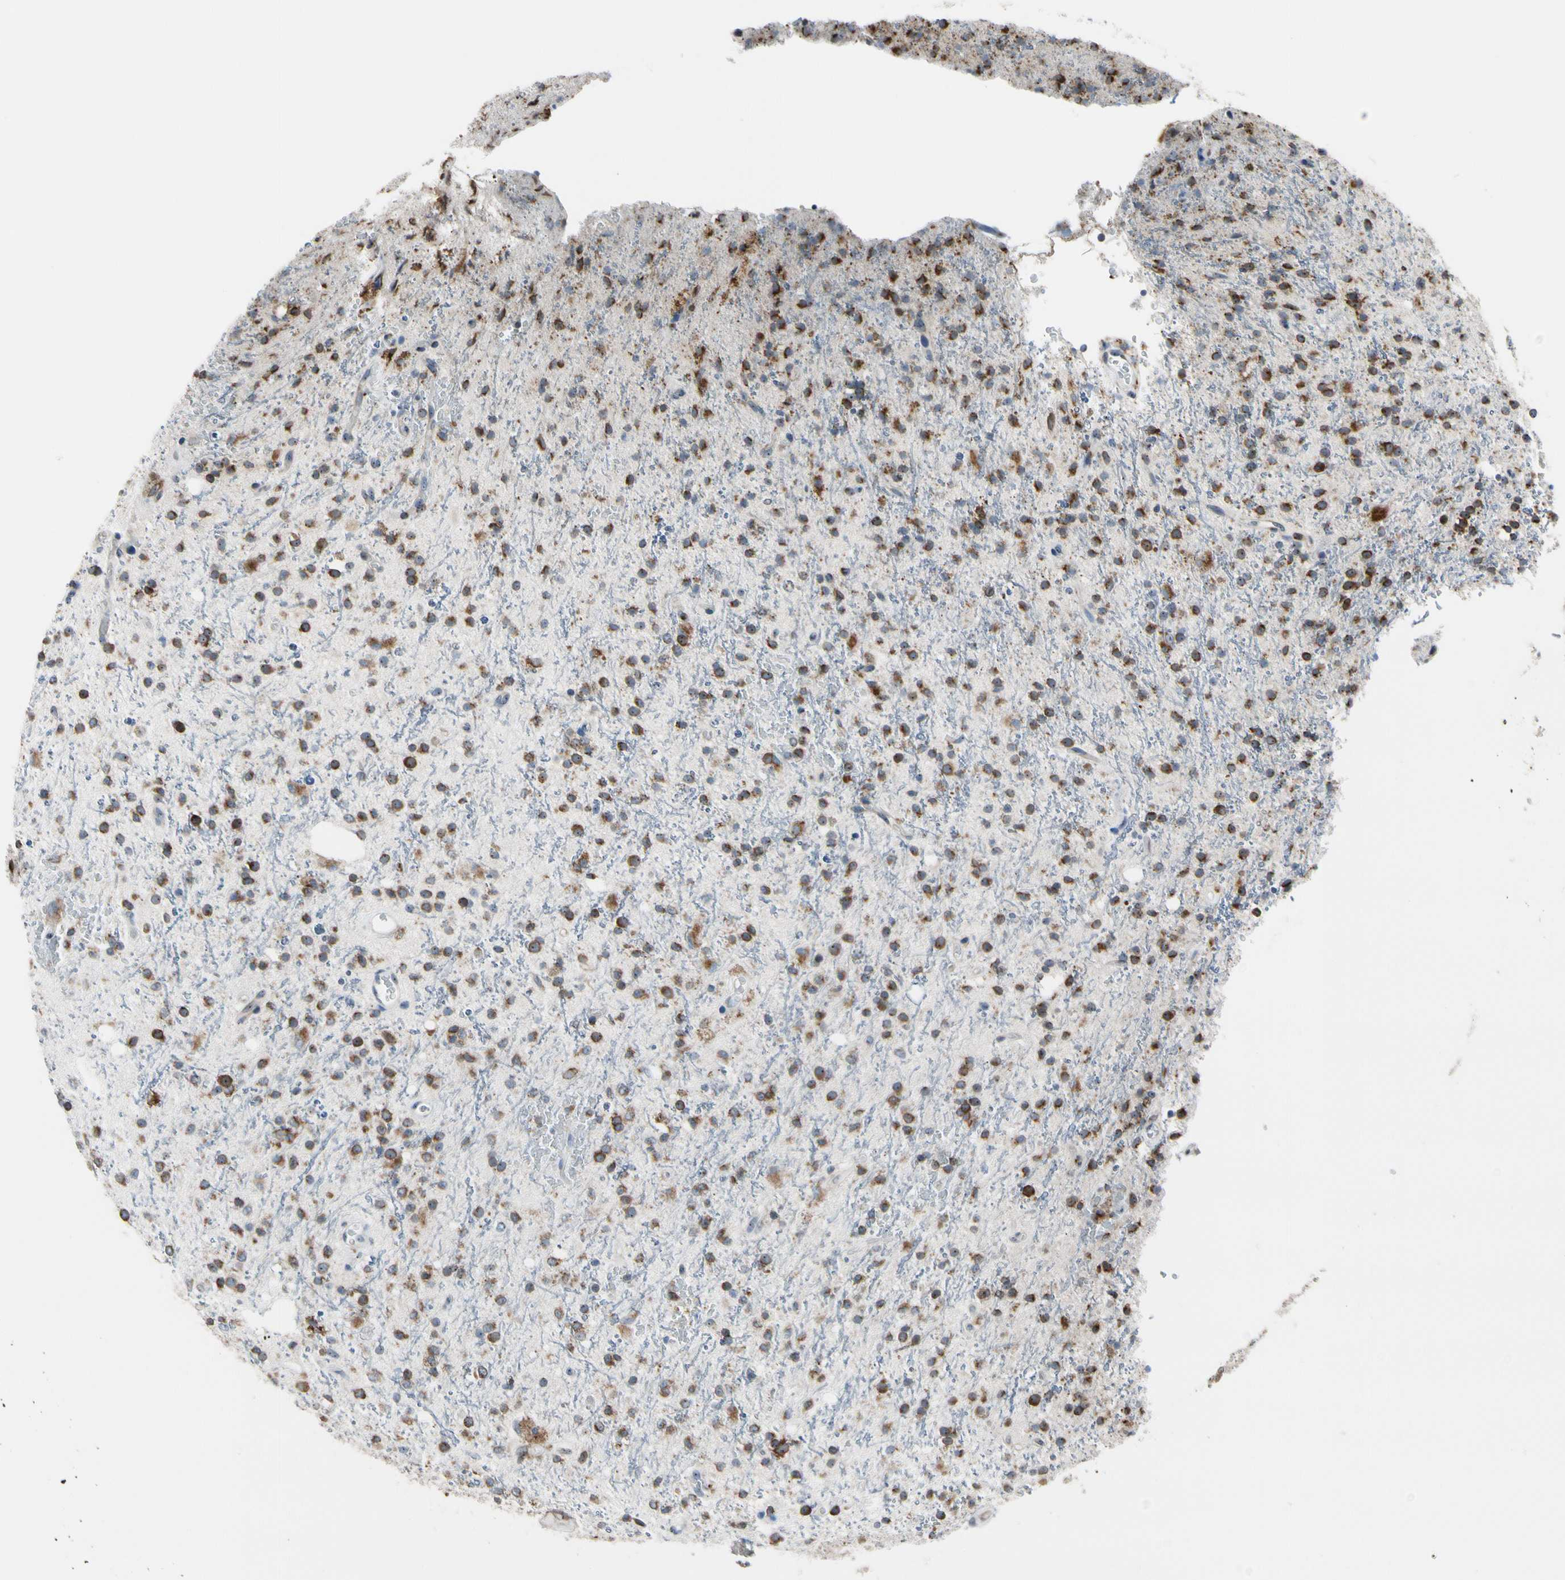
{"staining": {"intensity": "weak", "quantity": ">75%", "location": "cytoplasmic/membranous"}, "tissue": "glioma", "cell_type": "Tumor cells", "image_type": "cancer", "snomed": [{"axis": "morphology", "description": "Glioma, malignant, High grade"}, {"axis": "topography", "description": "Brain"}], "caption": "Immunohistochemical staining of human malignant glioma (high-grade) exhibits low levels of weak cytoplasmic/membranous staining in about >75% of tumor cells. Using DAB (3,3'-diaminobenzidine) (brown) and hematoxylin (blue) stains, captured at high magnification using brightfield microscopy.", "gene": "TMED7", "patient": {"sex": "male", "age": 47}}